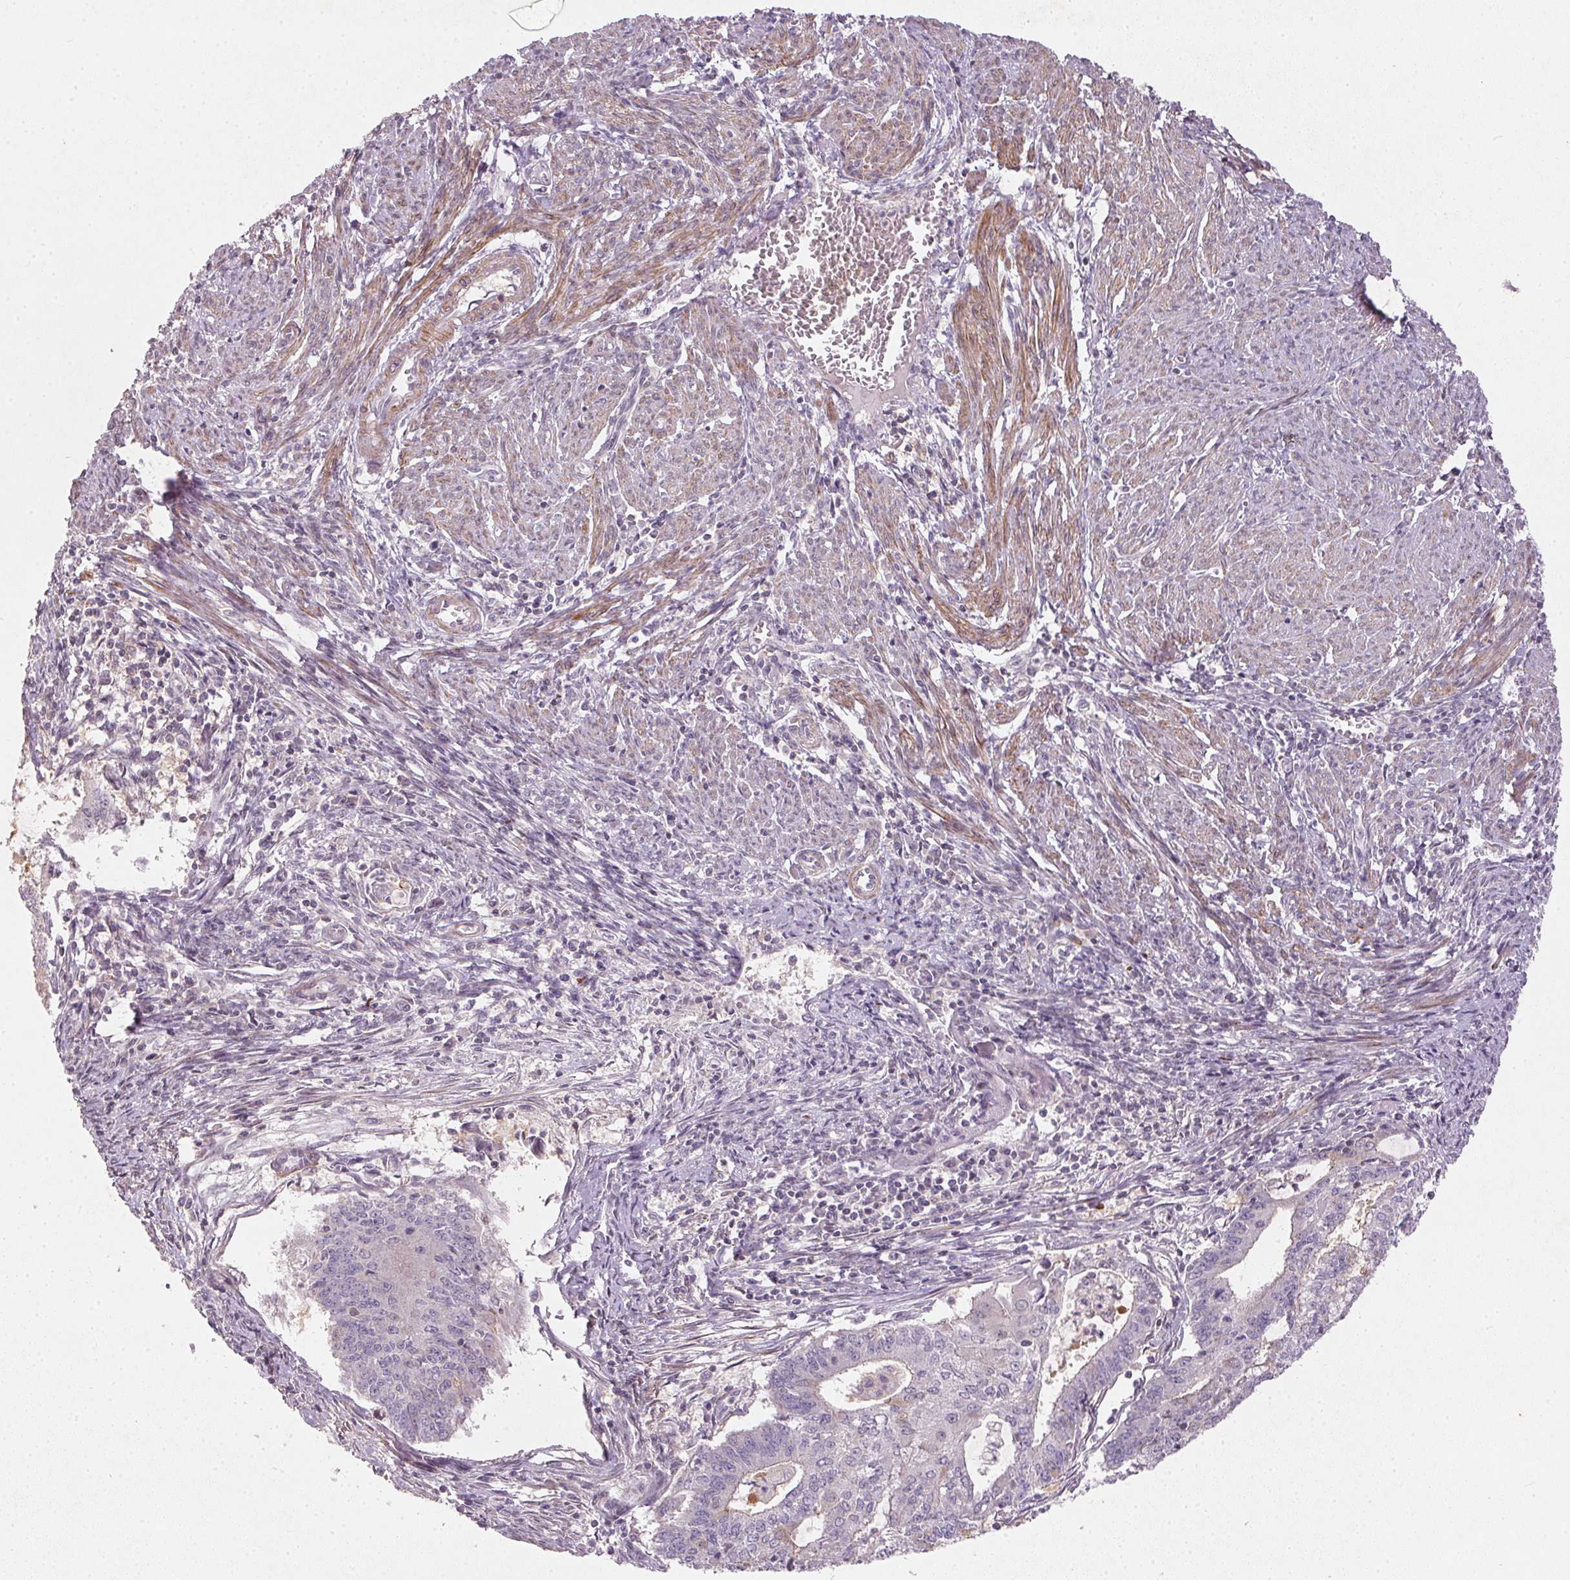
{"staining": {"intensity": "negative", "quantity": "none", "location": "none"}, "tissue": "endometrial cancer", "cell_type": "Tumor cells", "image_type": "cancer", "snomed": [{"axis": "morphology", "description": "Adenocarcinoma, NOS"}, {"axis": "topography", "description": "Endometrium"}], "caption": "A micrograph of adenocarcinoma (endometrial) stained for a protein demonstrates no brown staining in tumor cells.", "gene": "KCNK15", "patient": {"sex": "female", "age": 61}}